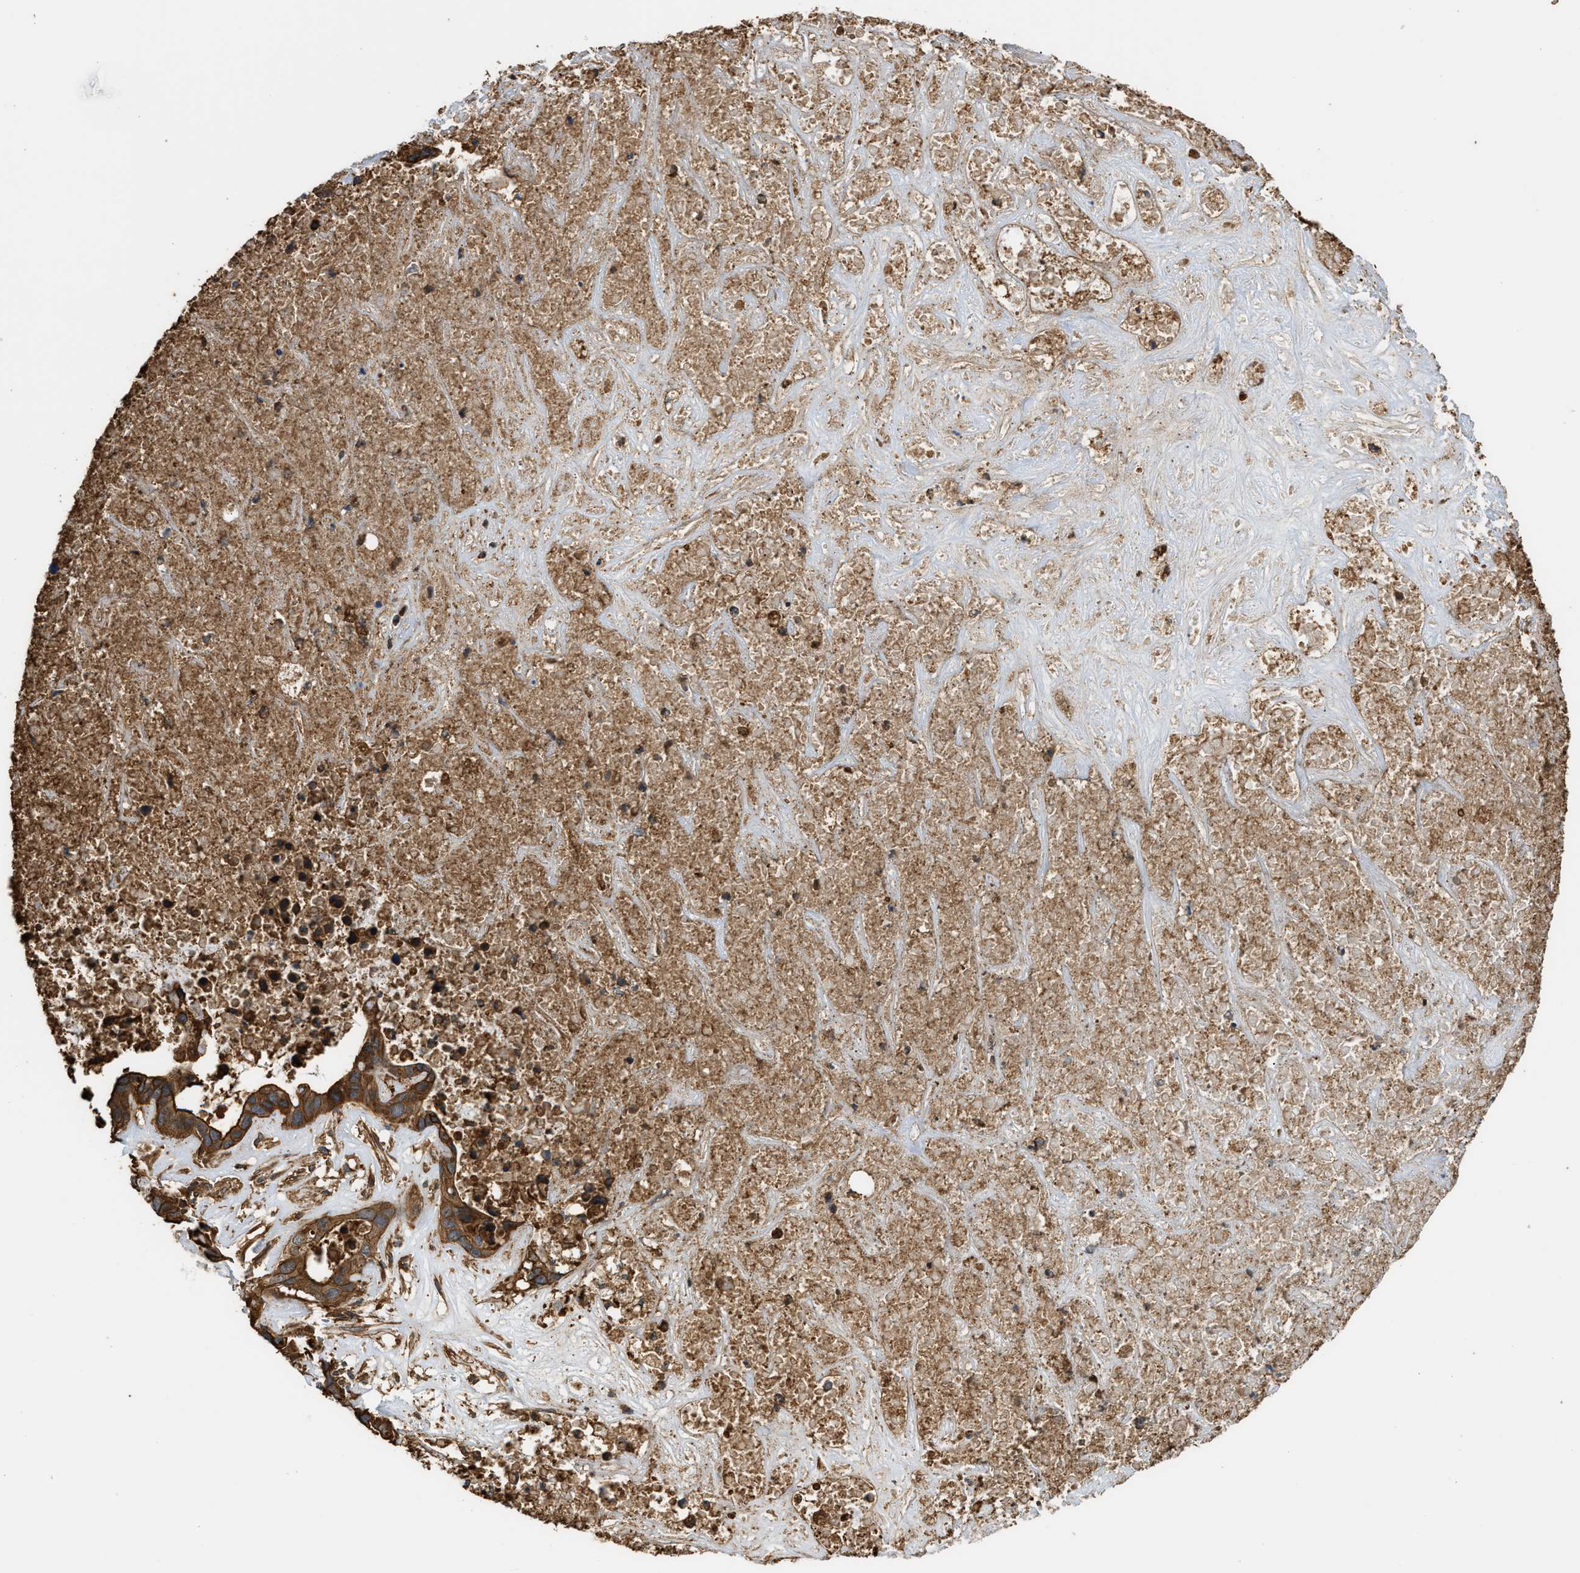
{"staining": {"intensity": "strong", "quantity": ">75%", "location": "cytoplasmic/membranous"}, "tissue": "liver cancer", "cell_type": "Tumor cells", "image_type": "cancer", "snomed": [{"axis": "morphology", "description": "Cholangiocarcinoma"}, {"axis": "topography", "description": "Liver"}], "caption": "Liver cancer (cholangiocarcinoma) stained with immunohistochemistry (IHC) shows strong cytoplasmic/membranous positivity in about >75% of tumor cells.", "gene": "DDHD2", "patient": {"sex": "female", "age": 65}}